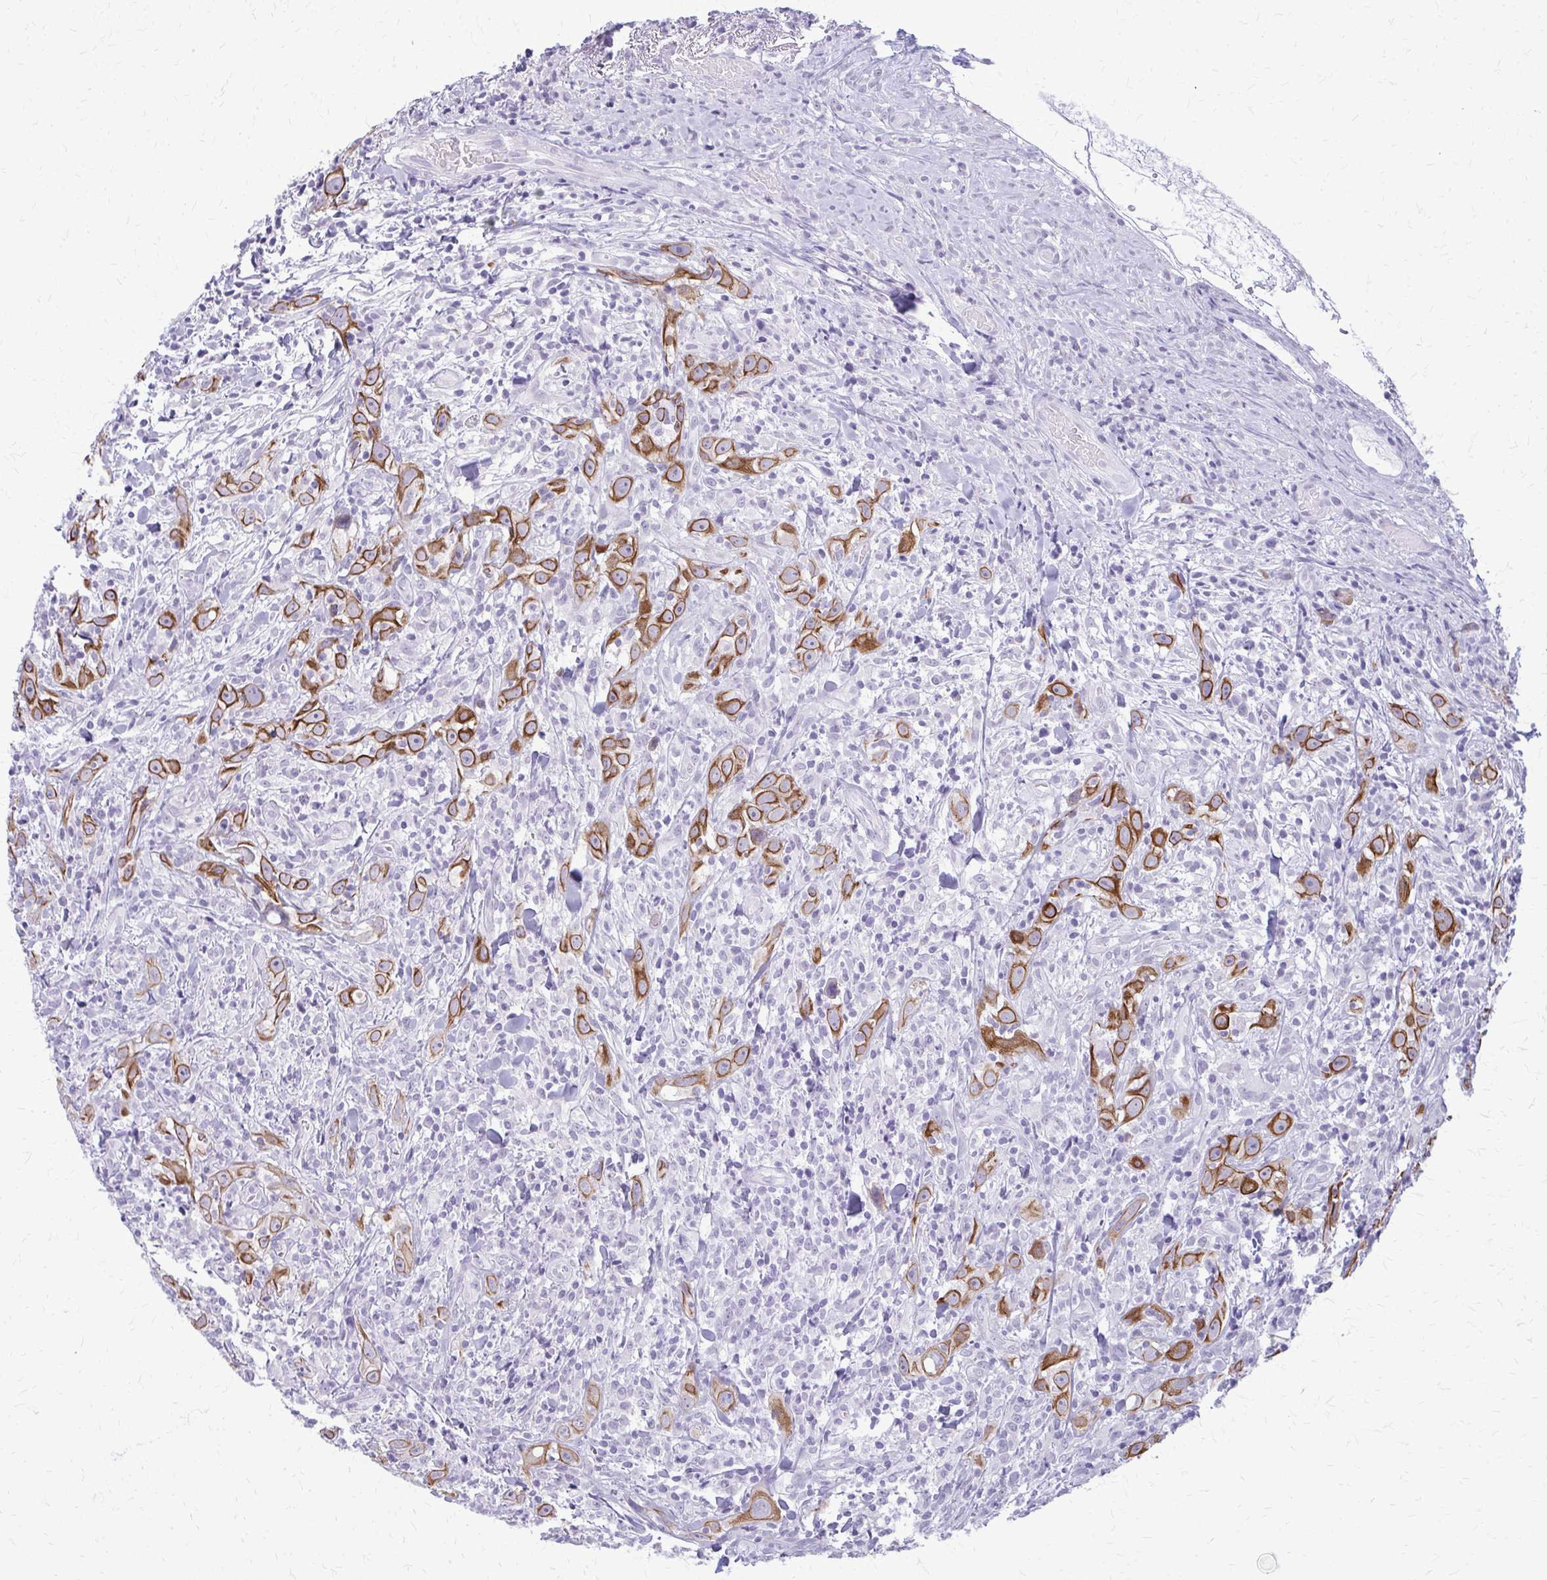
{"staining": {"intensity": "strong", "quantity": ">75%", "location": "cytoplasmic/membranous"}, "tissue": "head and neck cancer", "cell_type": "Tumor cells", "image_type": "cancer", "snomed": [{"axis": "morphology", "description": "Squamous cell carcinoma, NOS"}, {"axis": "topography", "description": "Head-Neck"}], "caption": "Immunohistochemical staining of human head and neck squamous cell carcinoma demonstrates high levels of strong cytoplasmic/membranous protein expression in approximately >75% of tumor cells.", "gene": "KRT5", "patient": {"sex": "female", "age": 95}}